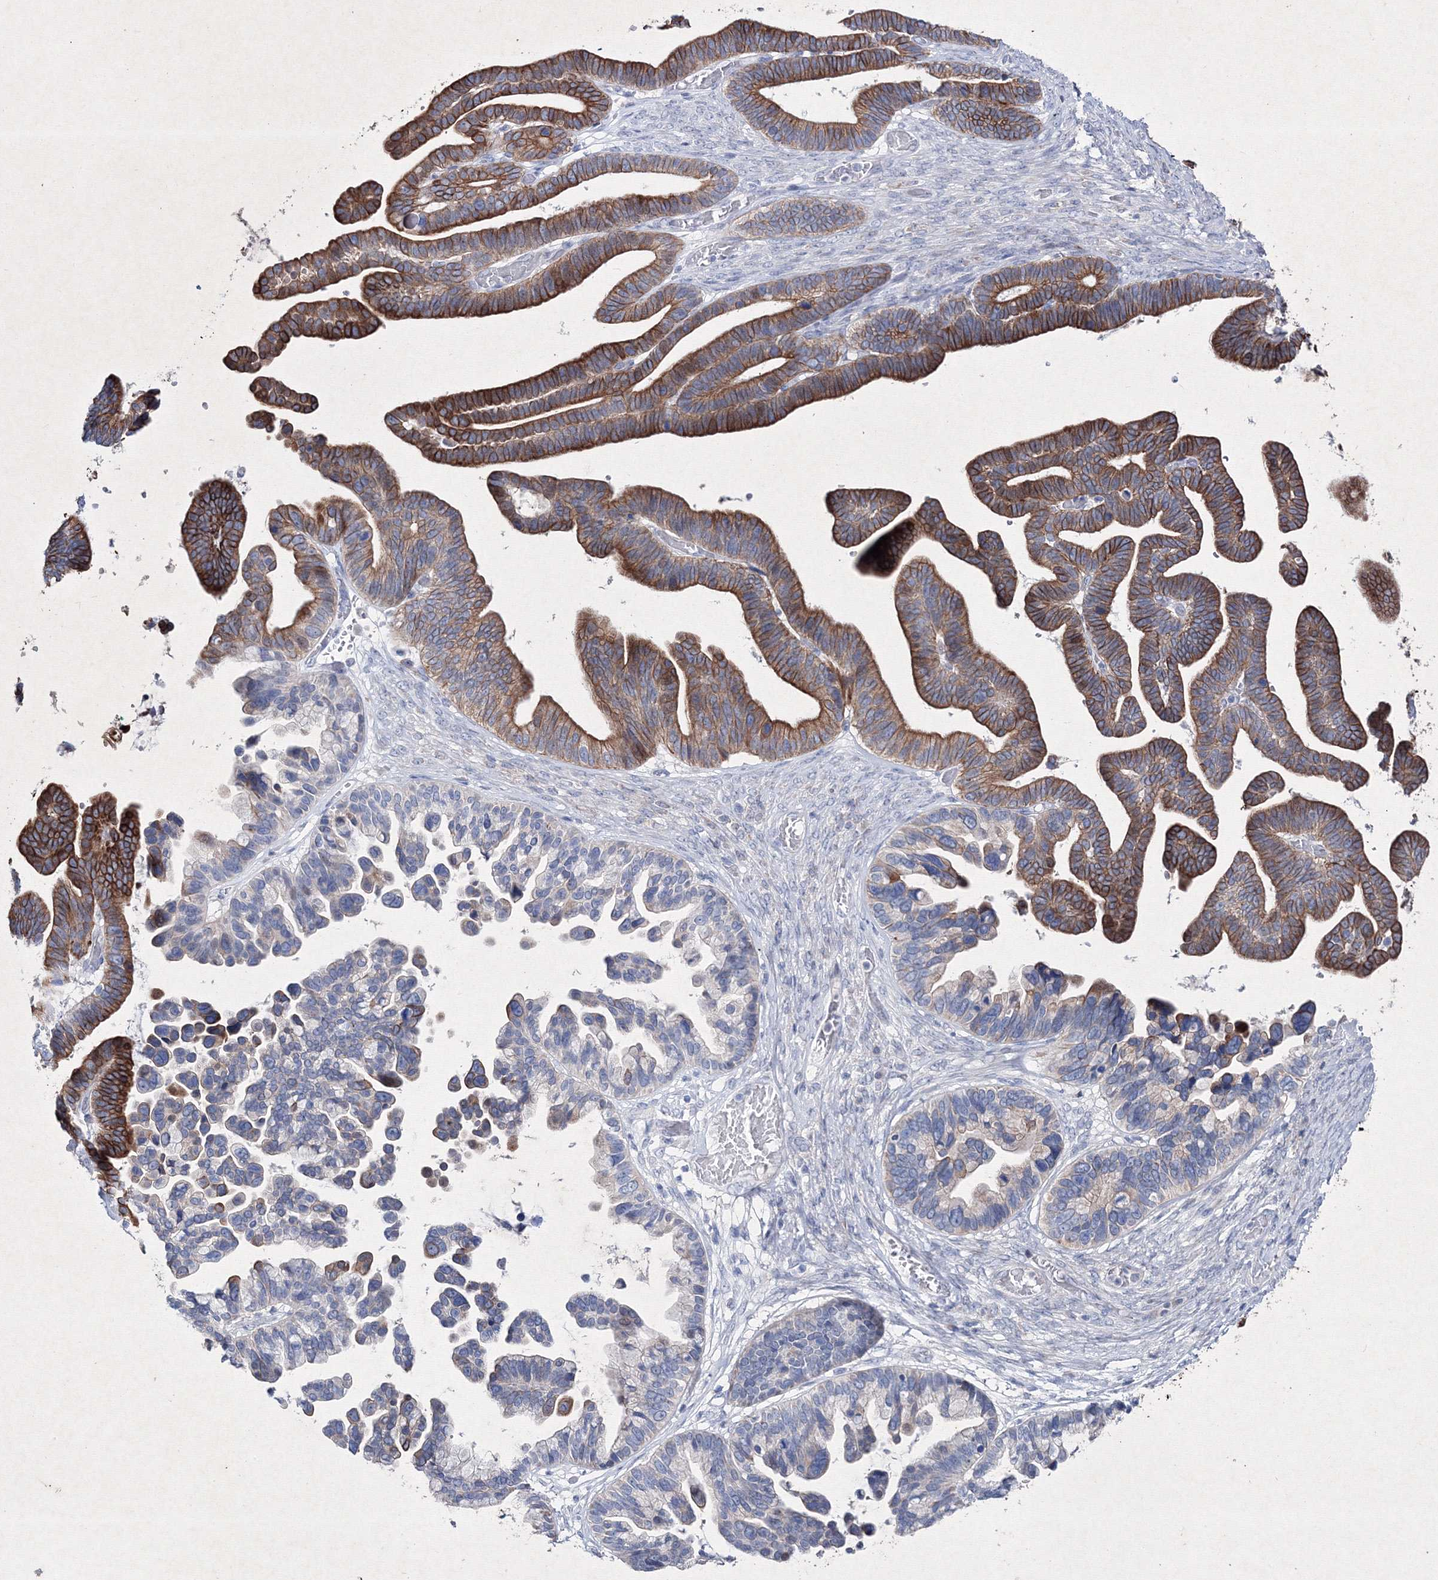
{"staining": {"intensity": "strong", "quantity": ">75%", "location": "cytoplasmic/membranous"}, "tissue": "ovarian cancer", "cell_type": "Tumor cells", "image_type": "cancer", "snomed": [{"axis": "morphology", "description": "Cystadenocarcinoma, serous, NOS"}, {"axis": "topography", "description": "Ovary"}], "caption": "This histopathology image demonstrates ovarian cancer (serous cystadenocarcinoma) stained with IHC to label a protein in brown. The cytoplasmic/membranous of tumor cells show strong positivity for the protein. Nuclei are counter-stained blue.", "gene": "SMIM29", "patient": {"sex": "female", "age": 56}}